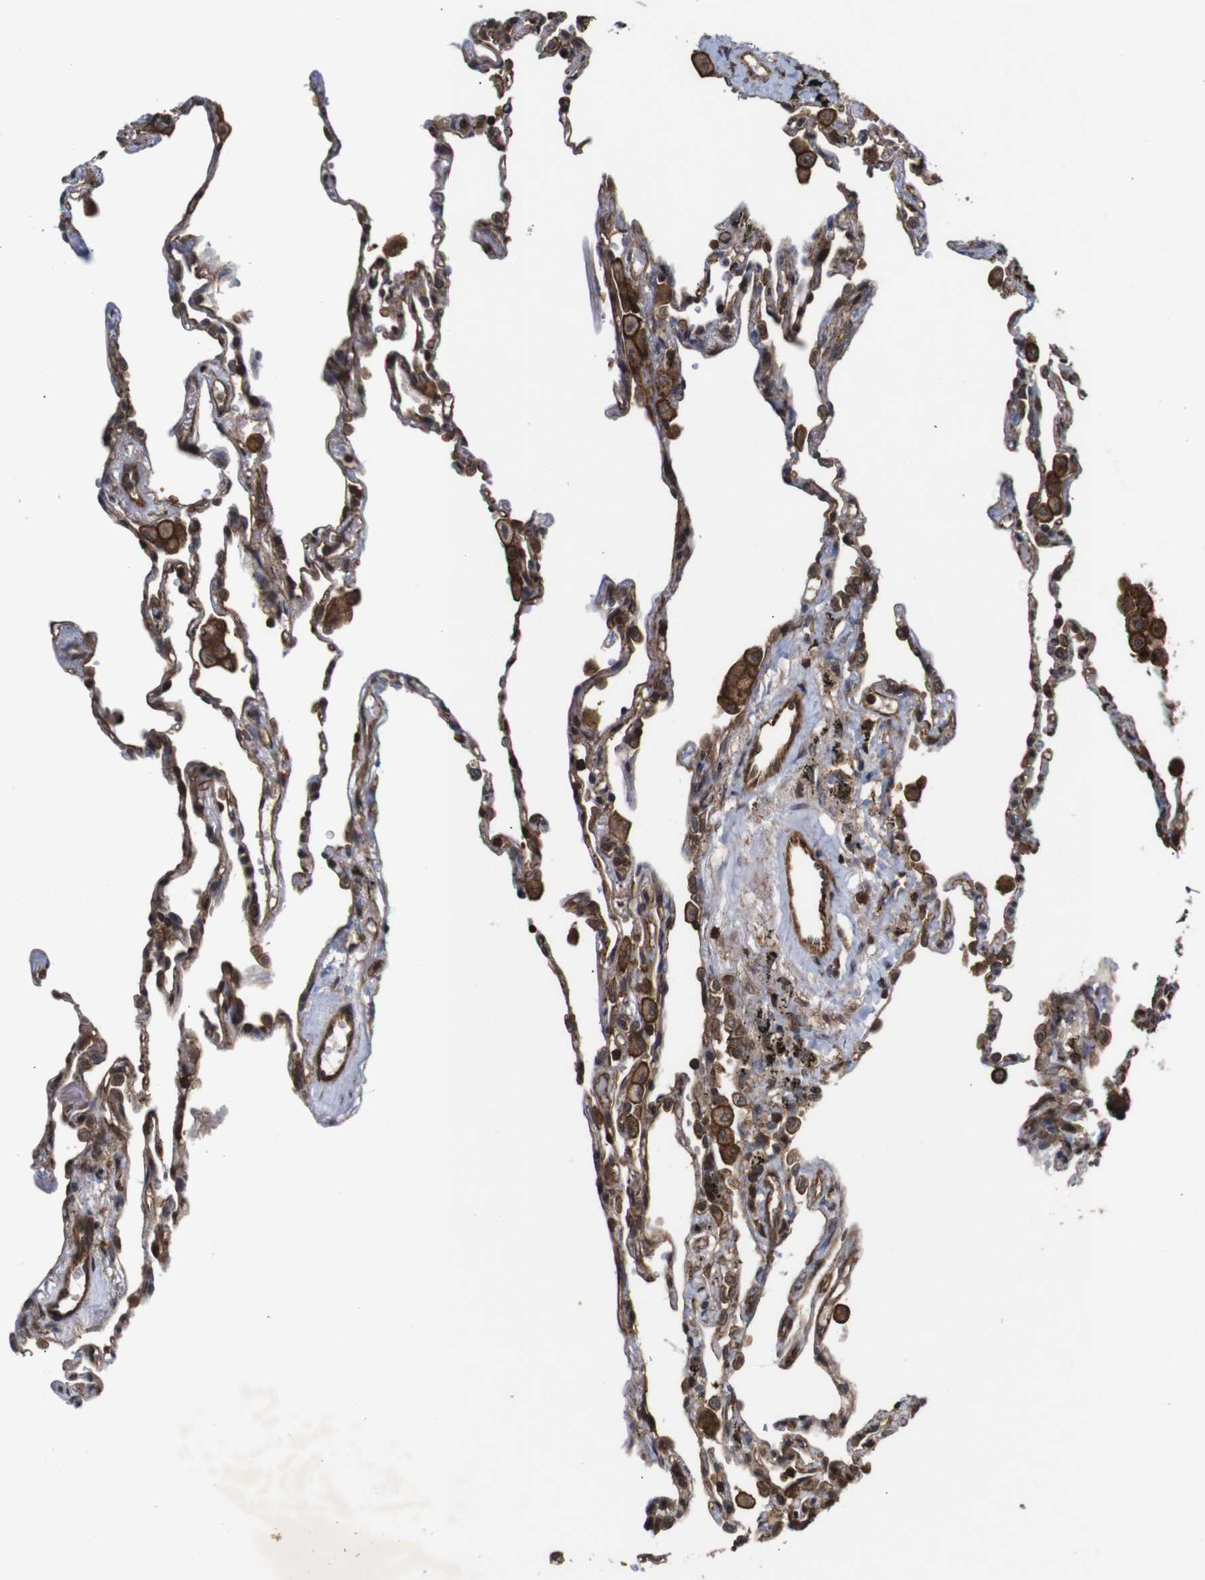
{"staining": {"intensity": "moderate", "quantity": ">75%", "location": "cytoplasmic/membranous"}, "tissue": "lung", "cell_type": "Alveolar cells", "image_type": "normal", "snomed": [{"axis": "morphology", "description": "Normal tissue, NOS"}, {"axis": "topography", "description": "Lung"}], "caption": "Protein staining exhibits moderate cytoplasmic/membranous staining in about >75% of alveolar cells in unremarkable lung. (DAB (3,3'-diaminobenzidine) IHC, brown staining for protein, blue staining for nuclei).", "gene": "NANOS1", "patient": {"sex": "male", "age": 59}}